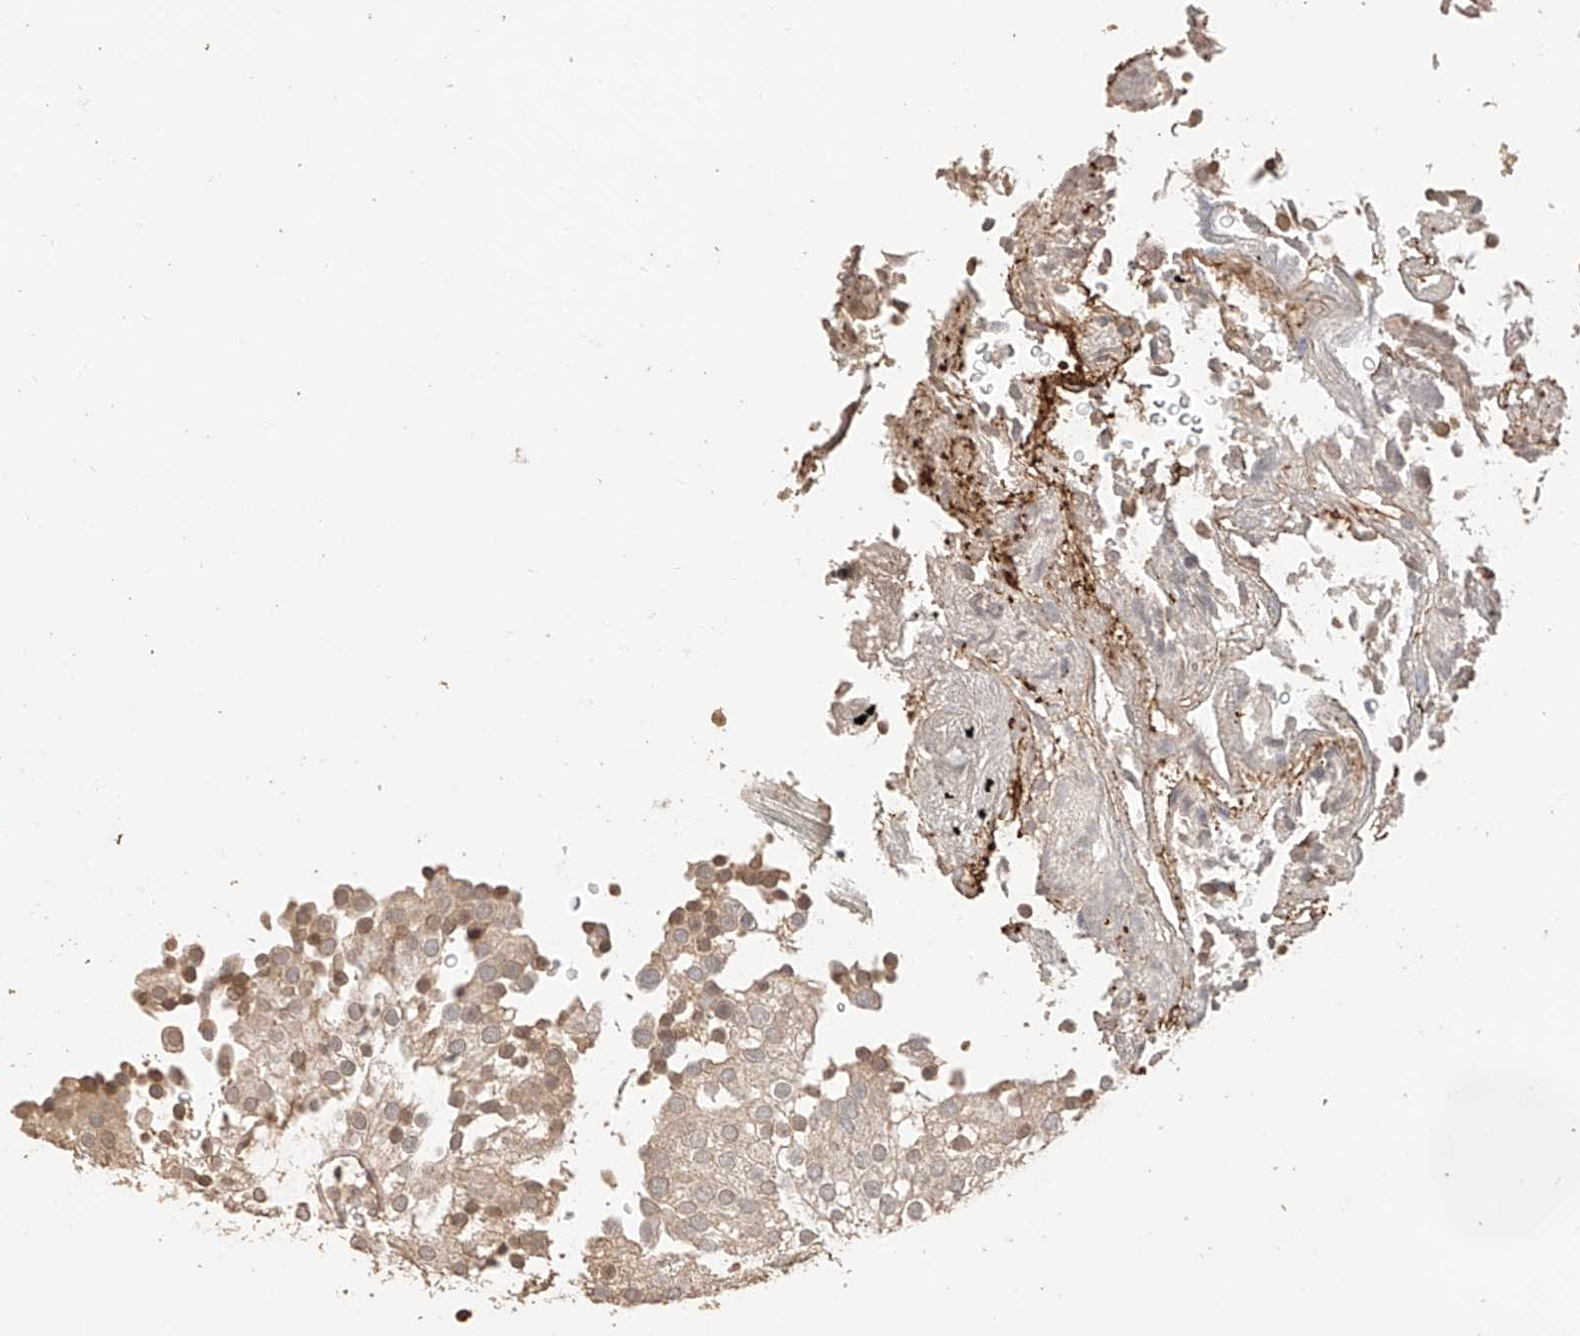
{"staining": {"intensity": "moderate", "quantity": ">75%", "location": "cytoplasmic/membranous,nuclear"}, "tissue": "urothelial cancer", "cell_type": "Tumor cells", "image_type": "cancer", "snomed": [{"axis": "morphology", "description": "Urothelial carcinoma, Low grade"}, {"axis": "topography", "description": "Urinary bladder"}], "caption": "High-magnification brightfield microscopy of urothelial carcinoma (low-grade) stained with DAB (3,3'-diaminobenzidine) (brown) and counterstained with hematoxylin (blue). tumor cells exhibit moderate cytoplasmic/membranous and nuclear staining is appreciated in approximately>75% of cells.", "gene": "IL22RA2", "patient": {"sex": "male", "age": 78}}